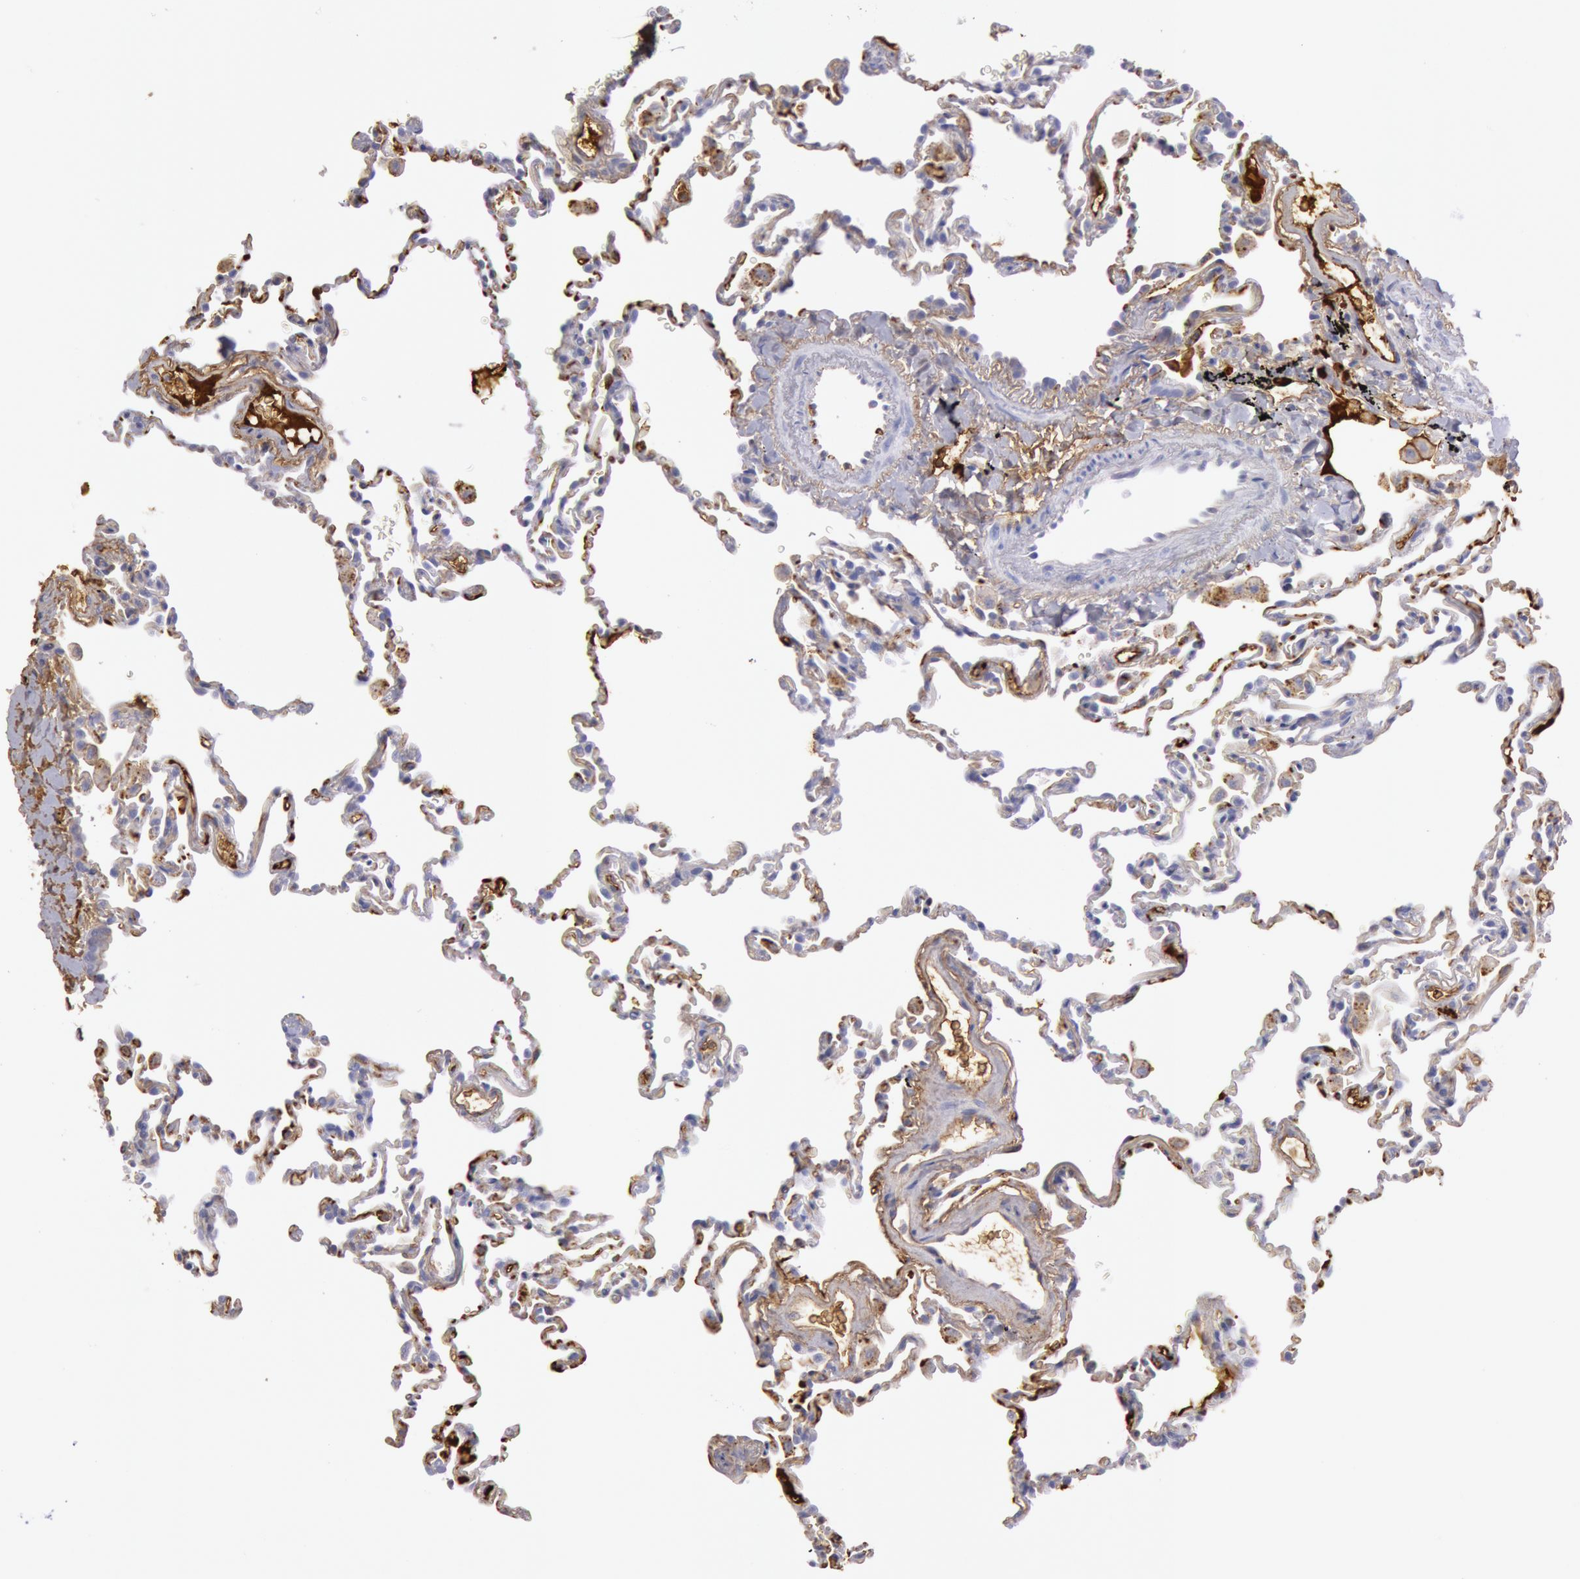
{"staining": {"intensity": "moderate", "quantity": "<25%", "location": "nuclear"}, "tissue": "lung", "cell_type": "Alveolar cells", "image_type": "normal", "snomed": [{"axis": "morphology", "description": "Normal tissue, NOS"}, {"axis": "topography", "description": "Lung"}], "caption": "Immunohistochemical staining of normal human lung demonstrates moderate nuclear protein positivity in about <25% of alveolar cells.", "gene": "IGHA1", "patient": {"sex": "male", "age": 59}}